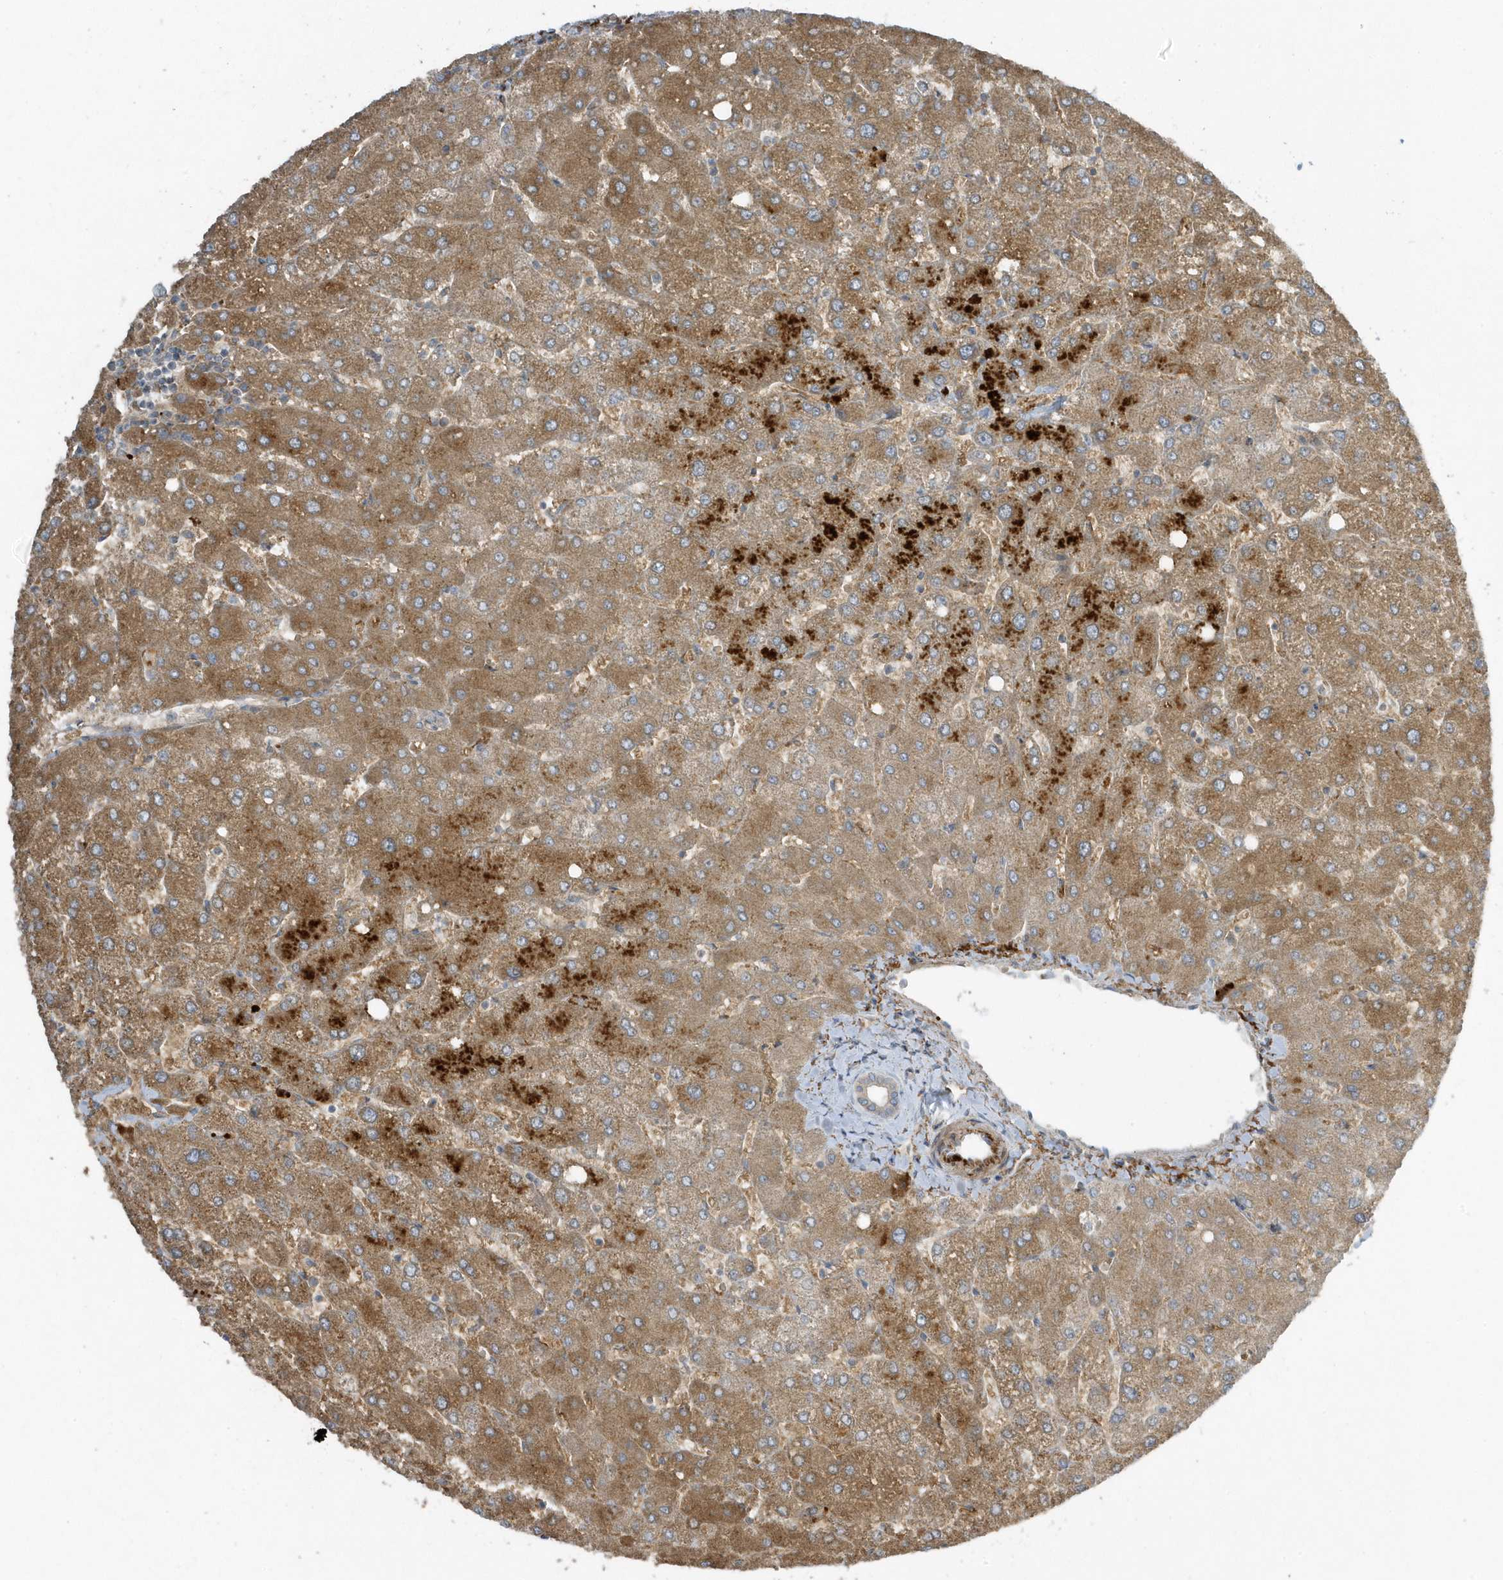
{"staining": {"intensity": "weak", "quantity": "<25%", "location": "cytoplasmic/membranous"}, "tissue": "liver", "cell_type": "Cholangiocytes", "image_type": "normal", "snomed": [{"axis": "morphology", "description": "Normal tissue, NOS"}, {"axis": "topography", "description": "Liver"}], "caption": "Immunohistochemistry of unremarkable human liver demonstrates no staining in cholangiocytes.", "gene": "SLC38A2", "patient": {"sex": "female", "age": 54}}